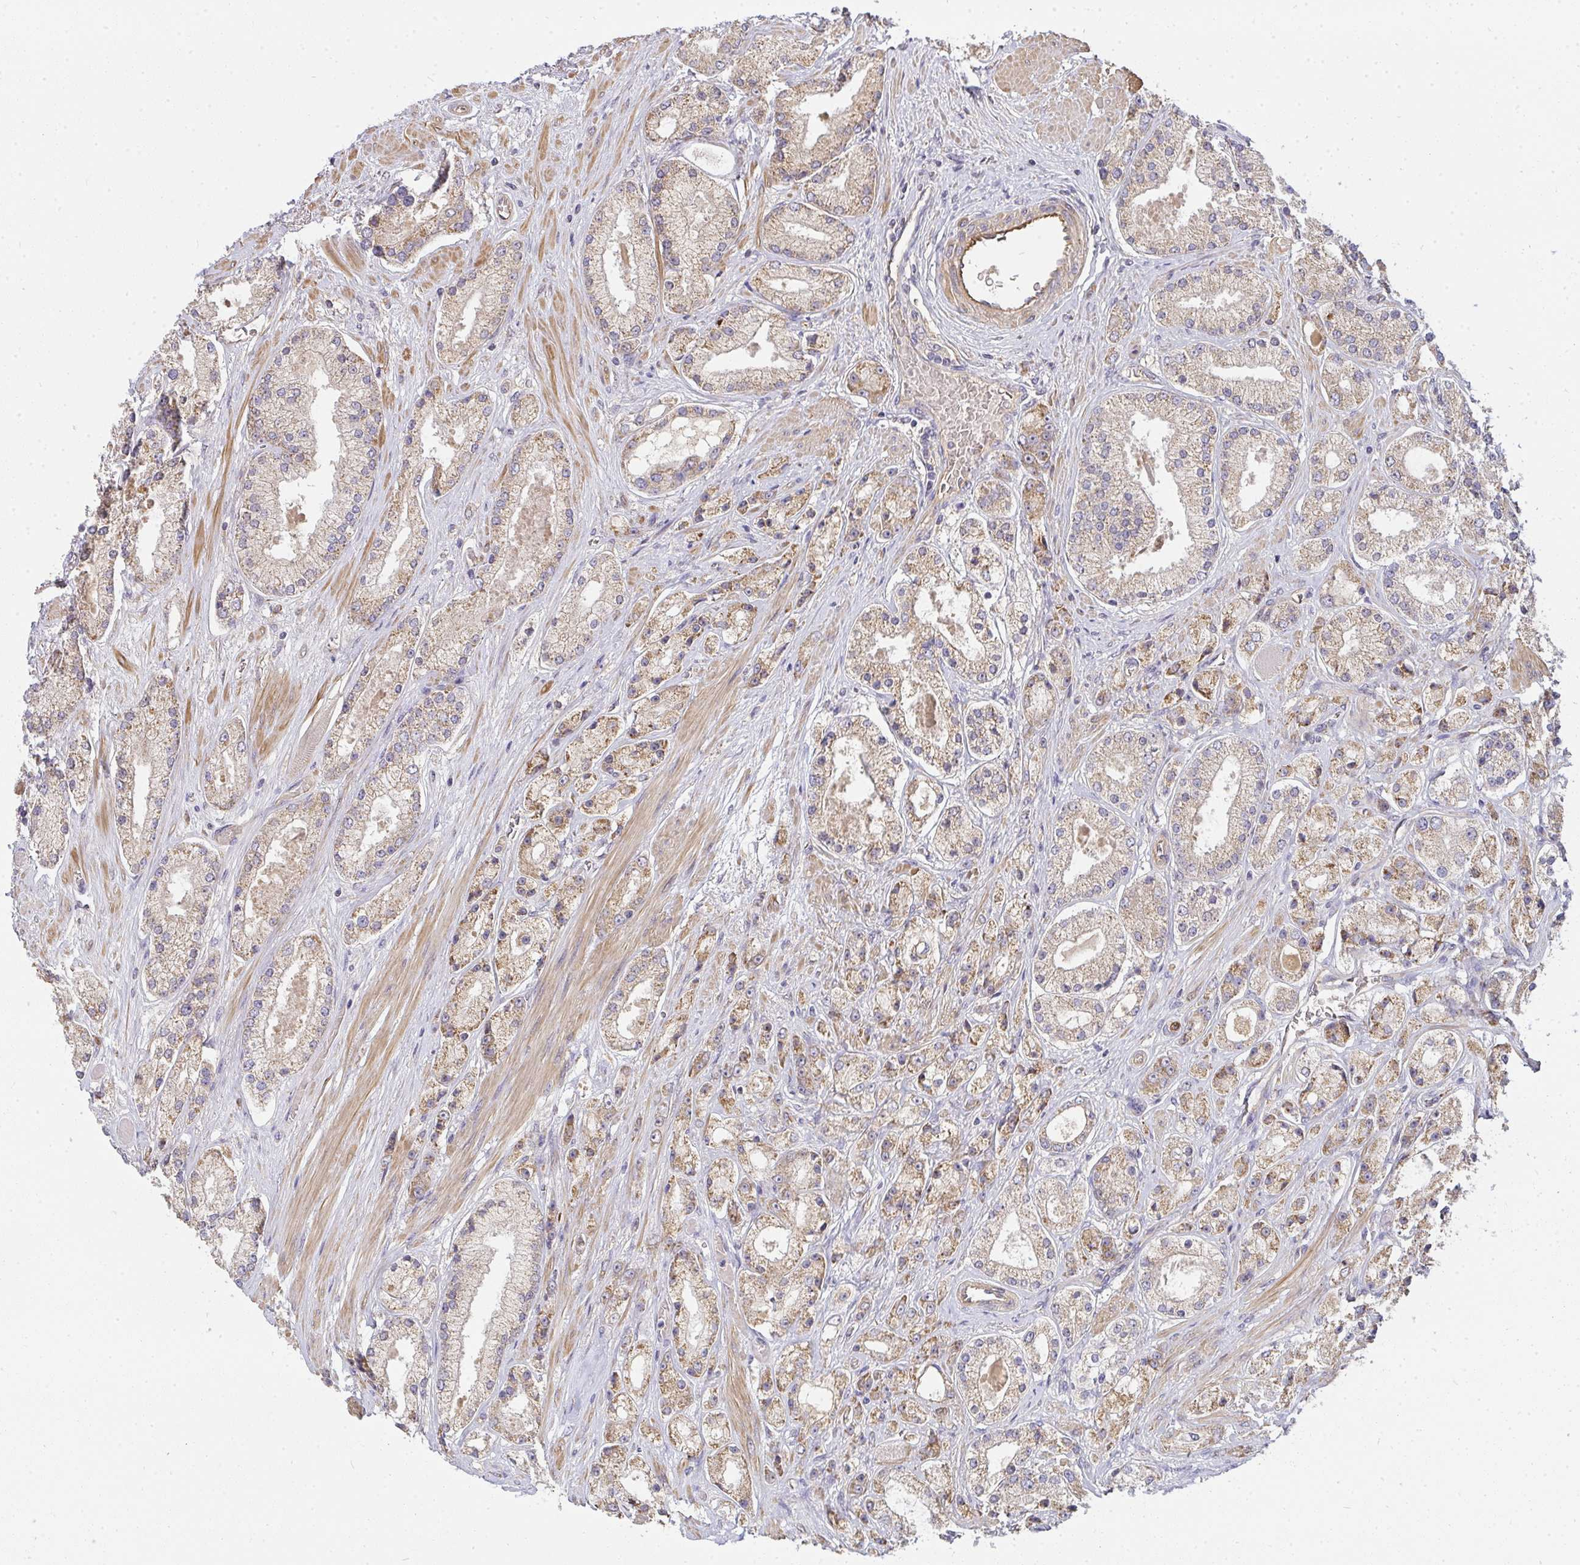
{"staining": {"intensity": "weak", "quantity": ">75%", "location": "cytoplasmic/membranous"}, "tissue": "prostate cancer", "cell_type": "Tumor cells", "image_type": "cancer", "snomed": [{"axis": "morphology", "description": "Adenocarcinoma, High grade"}, {"axis": "topography", "description": "Prostate"}], "caption": "Prostate cancer (high-grade adenocarcinoma) stained with a brown dye displays weak cytoplasmic/membranous positive expression in approximately >75% of tumor cells.", "gene": "B4GALT6", "patient": {"sex": "male", "age": 67}}